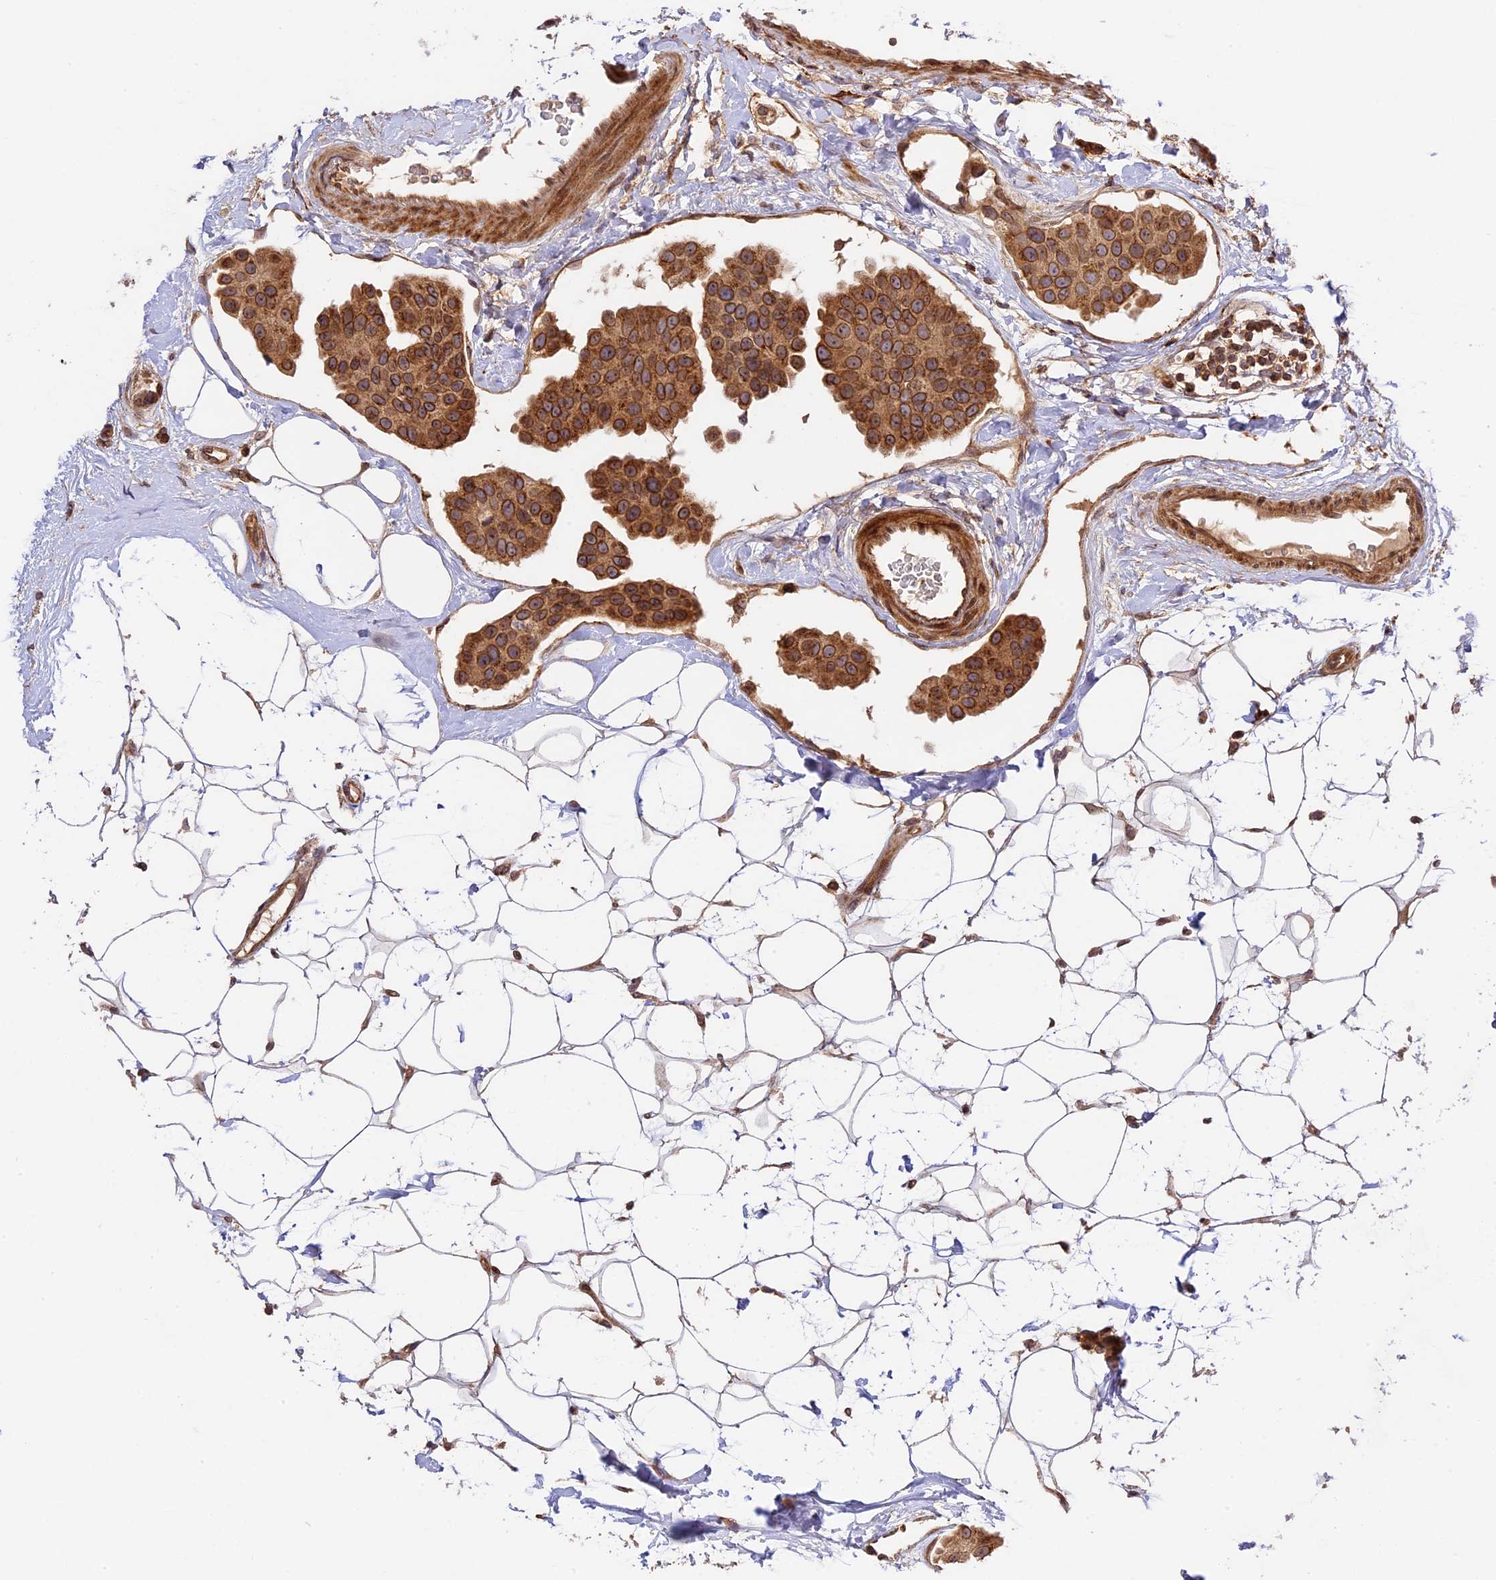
{"staining": {"intensity": "moderate", "quantity": ">75%", "location": "cytoplasmic/membranous,nuclear"}, "tissue": "breast cancer", "cell_type": "Tumor cells", "image_type": "cancer", "snomed": [{"axis": "morphology", "description": "Normal tissue, NOS"}, {"axis": "morphology", "description": "Duct carcinoma"}, {"axis": "topography", "description": "Breast"}], "caption": "DAB (3,3'-diaminobenzidine) immunohistochemical staining of human breast cancer (infiltrating ductal carcinoma) reveals moderate cytoplasmic/membranous and nuclear protein expression in approximately >75% of tumor cells. Using DAB (brown) and hematoxylin (blue) stains, captured at high magnification using brightfield microscopy.", "gene": "DGKH", "patient": {"sex": "female", "age": 39}}